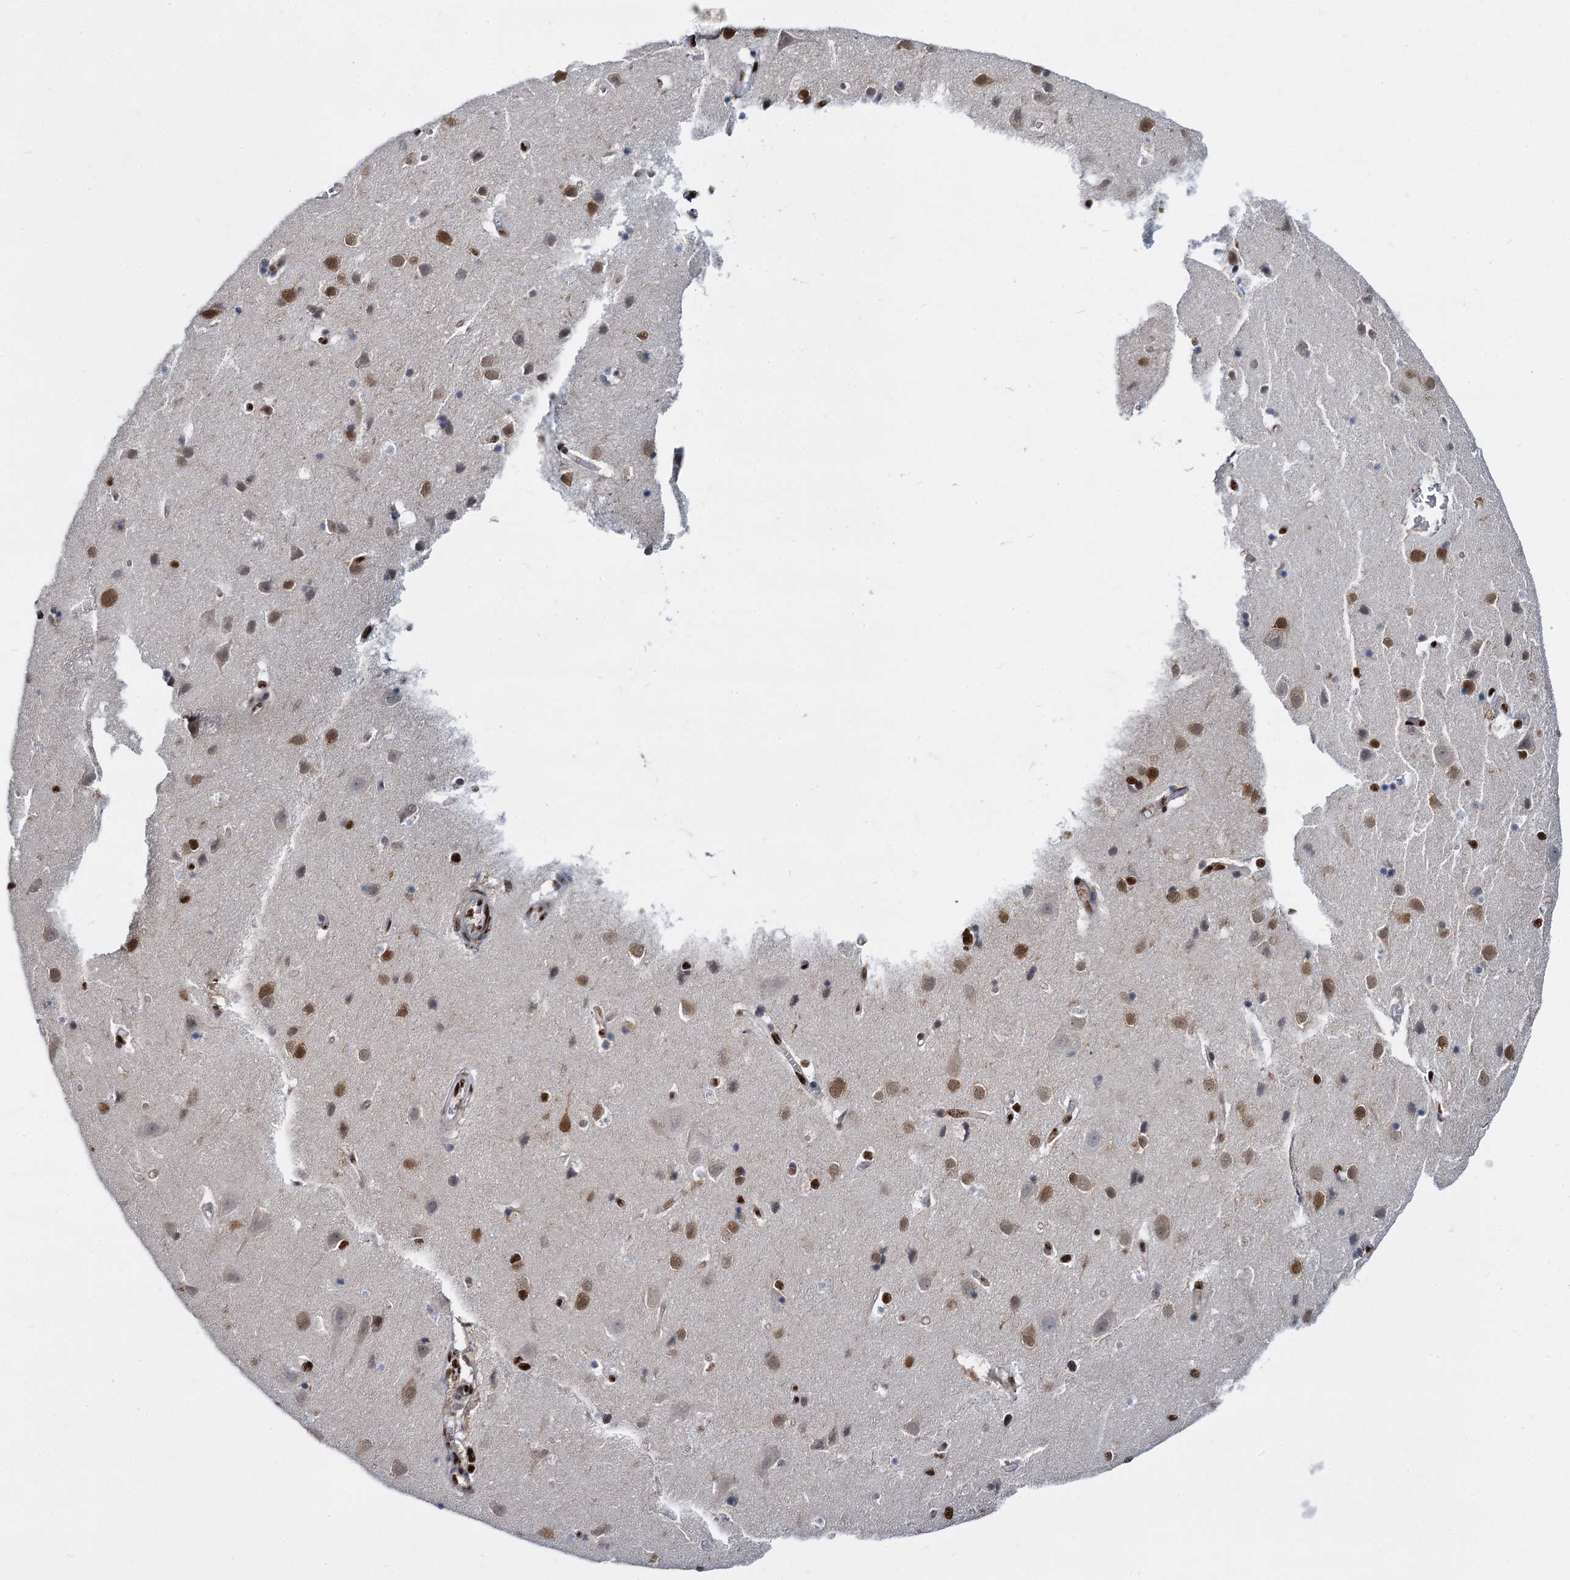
{"staining": {"intensity": "strong", "quantity": ">75%", "location": "nuclear"}, "tissue": "cerebral cortex", "cell_type": "Endothelial cells", "image_type": "normal", "snomed": [{"axis": "morphology", "description": "Normal tissue, NOS"}, {"axis": "topography", "description": "Cerebral cortex"}], "caption": "Endothelial cells demonstrate high levels of strong nuclear expression in about >75% of cells in benign cerebral cortex.", "gene": "DCPS", "patient": {"sex": "male", "age": 54}}